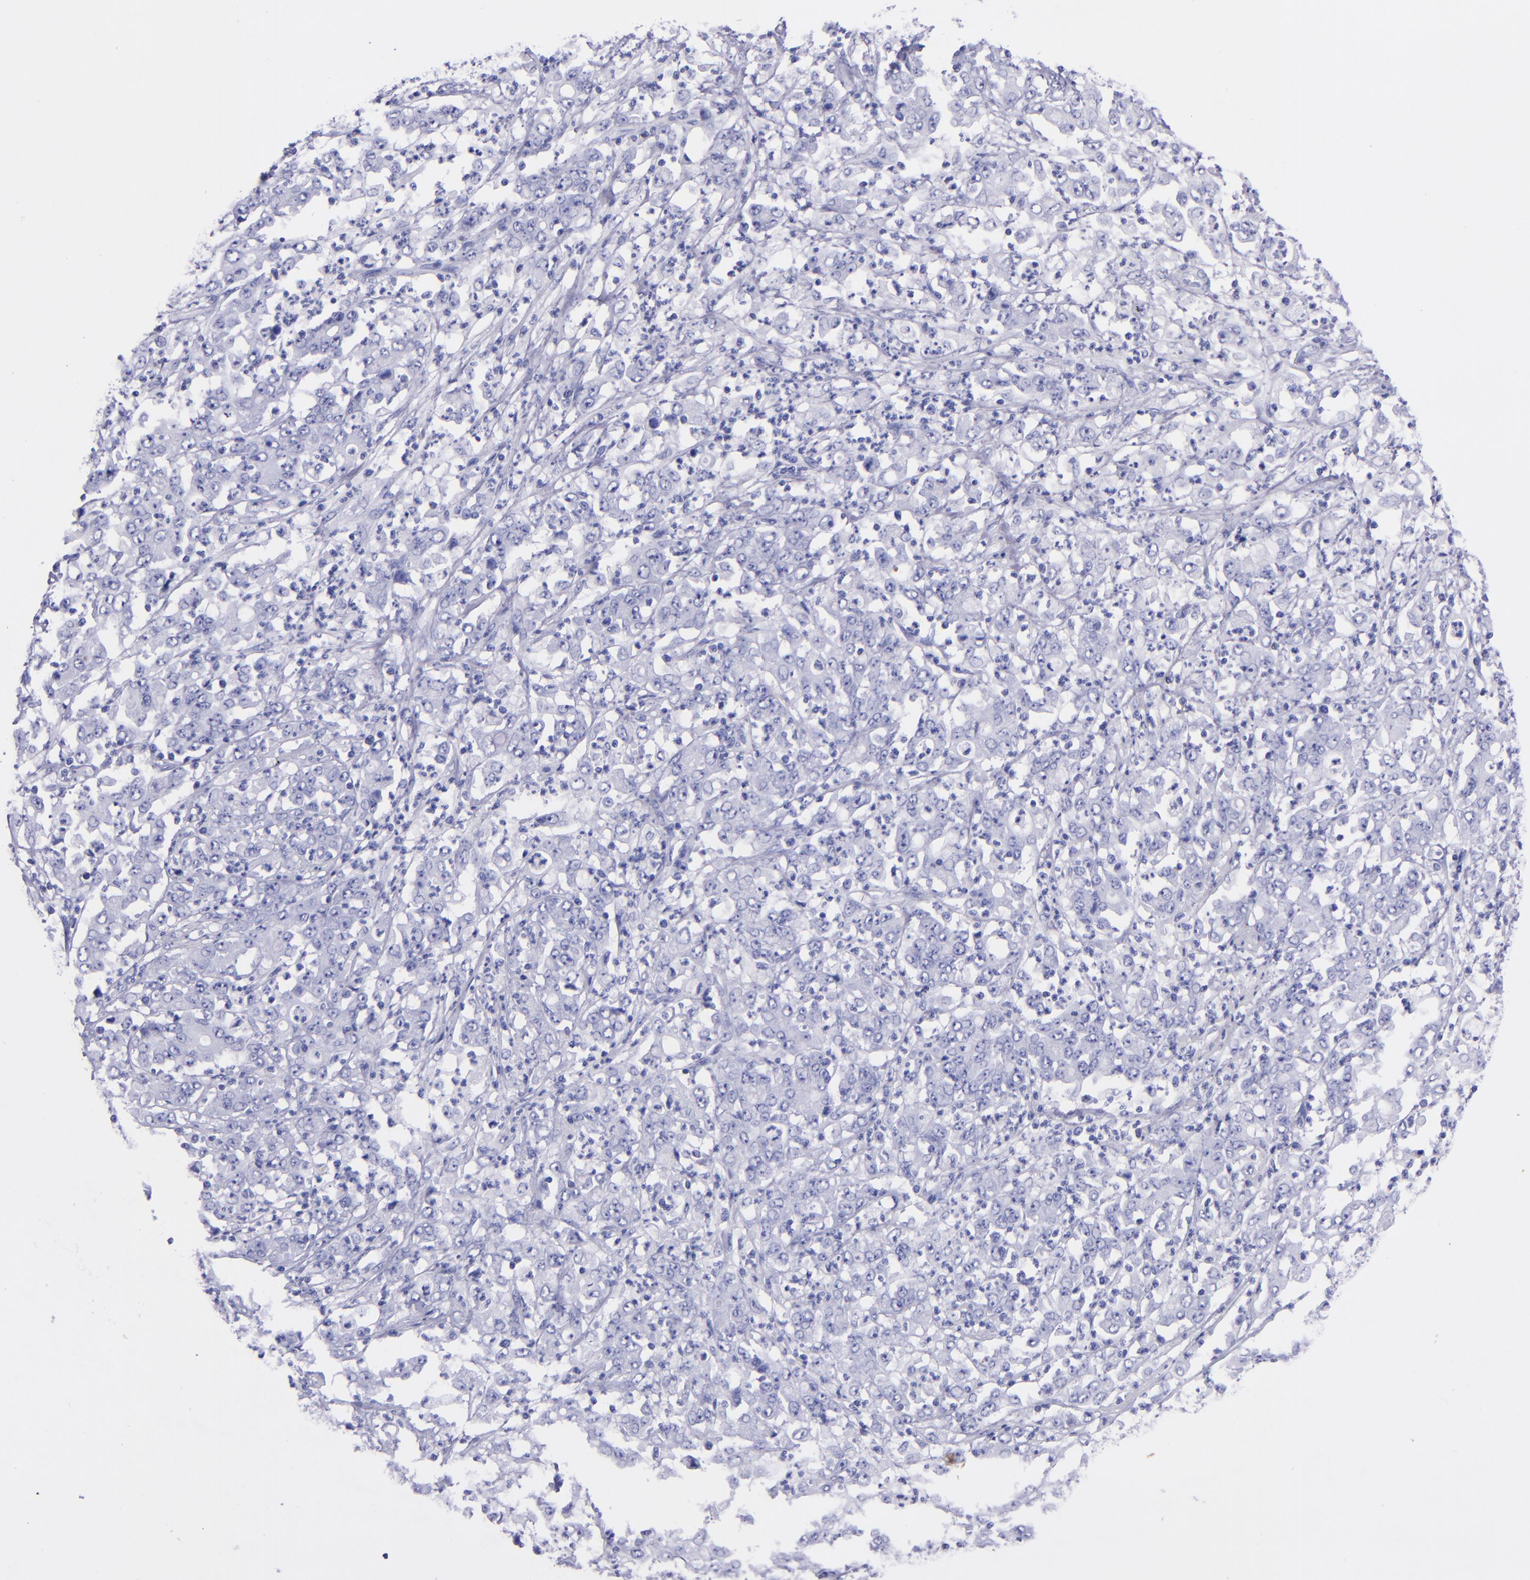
{"staining": {"intensity": "negative", "quantity": "none", "location": "none"}, "tissue": "stomach cancer", "cell_type": "Tumor cells", "image_type": "cancer", "snomed": [{"axis": "morphology", "description": "Adenocarcinoma, NOS"}, {"axis": "topography", "description": "Stomach, lower"}], "caption": "Immunohistochemistry histopathology image of neoplastic tissue: stomach cancer stained with DAB displays no significant protein staining in tumor cells. (Brightfield microscopy of DAB immunohistochemistry (IHC) at high magnification).", "gene": "LAG3", "patient": {"sex": "female", "age": 71}}